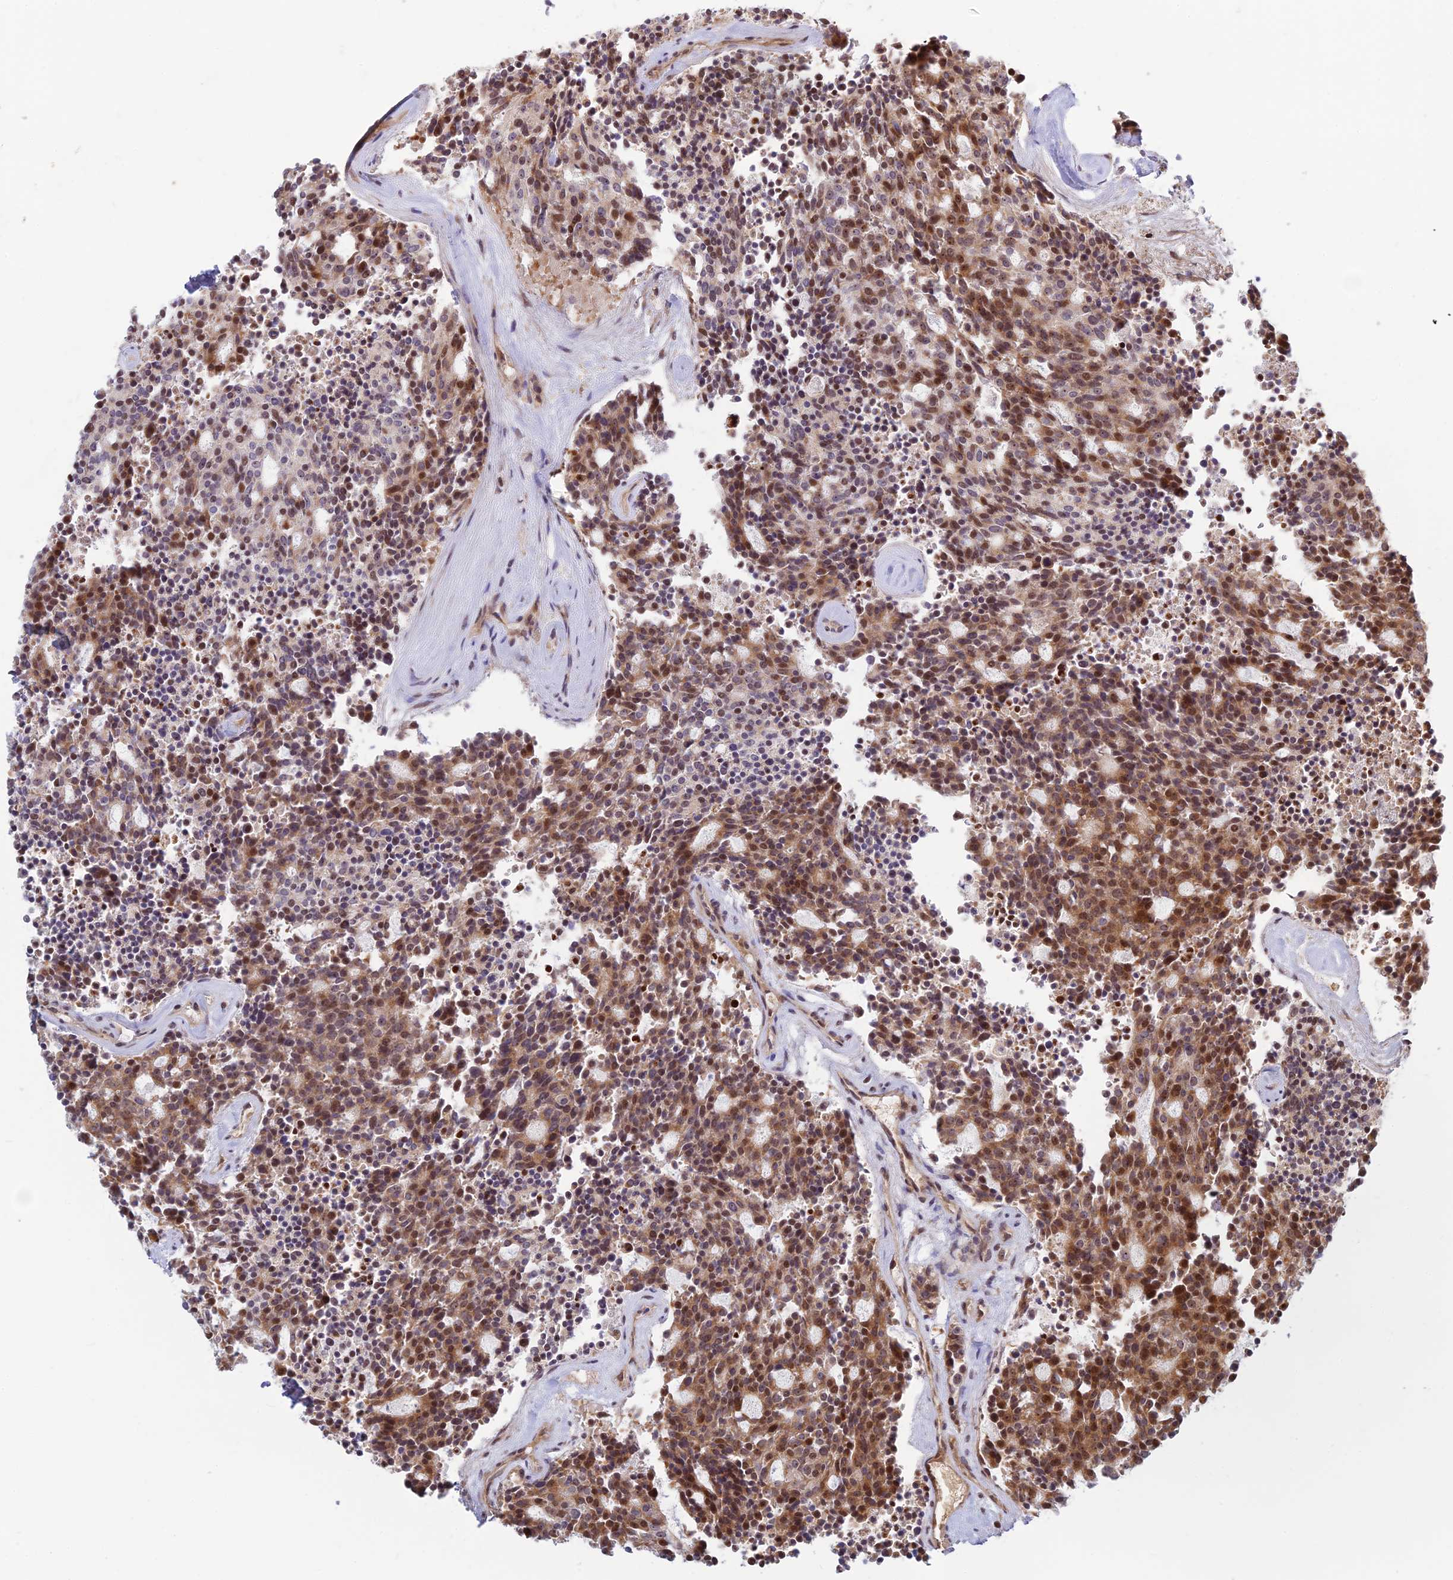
{"staining": {"intensity": "moderate", "quantity": "25%-75%", "location": "cytoplasmic/membranous,nuclear"}, "tissue": "carcinoid", "cell_type": "Tumor cells", "image_type": "cancer", "snomed": [{"axis": "morphology", "description": "Carcinoid, malignant, NOS"}, {"axis": "topography", "description": "Pancreas"}], "caption": "This photomicrograph exhibits immunohistochemistry staining of carcinoid (malignant), with medium moderate cytoplasmic/membranous and nuclear positivity in about 25%-75% of tumor cells.", "gene": "UFSP2", "patient": {"sex": "female", "age": 54}}